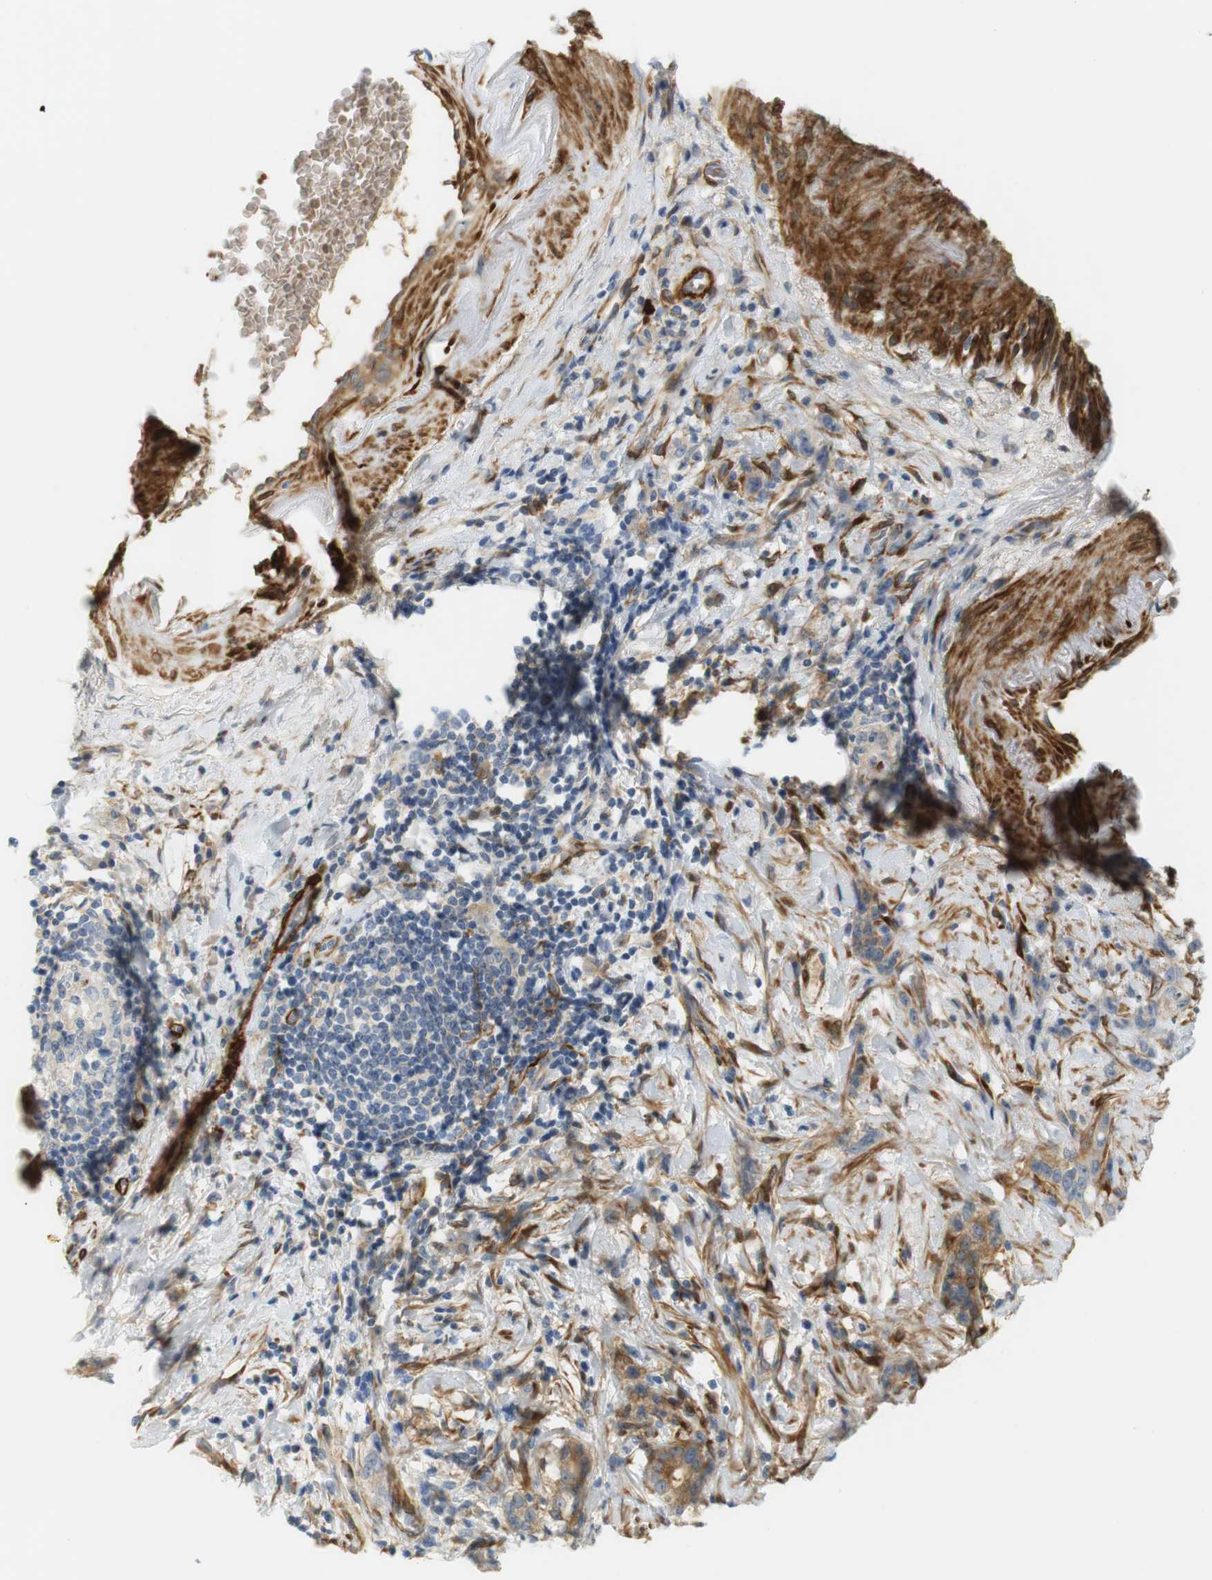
{"staining": {"intensity": "moderate", "quantity": "<25%", "location": "cytoplasmic/membranous"}, "tissue": "stomach cancer", "cell_type": "Tumor cells", "image_type": "cancer", "snomed": [{"axis": "morphology", "description": "Adenocarcinoma, NOS"}, {"axis": "topography", "description": "Stomach, lower"}], "caption": "Protein staining displays moderate cytoplasmic/membranous expression in about <25% of tumor cells in stomach adenocarcinoma. (IHC, brightfield microscopy, high magnification).", "gene": "PDE3A", "patient": {"sex": "male", "age": 88}}